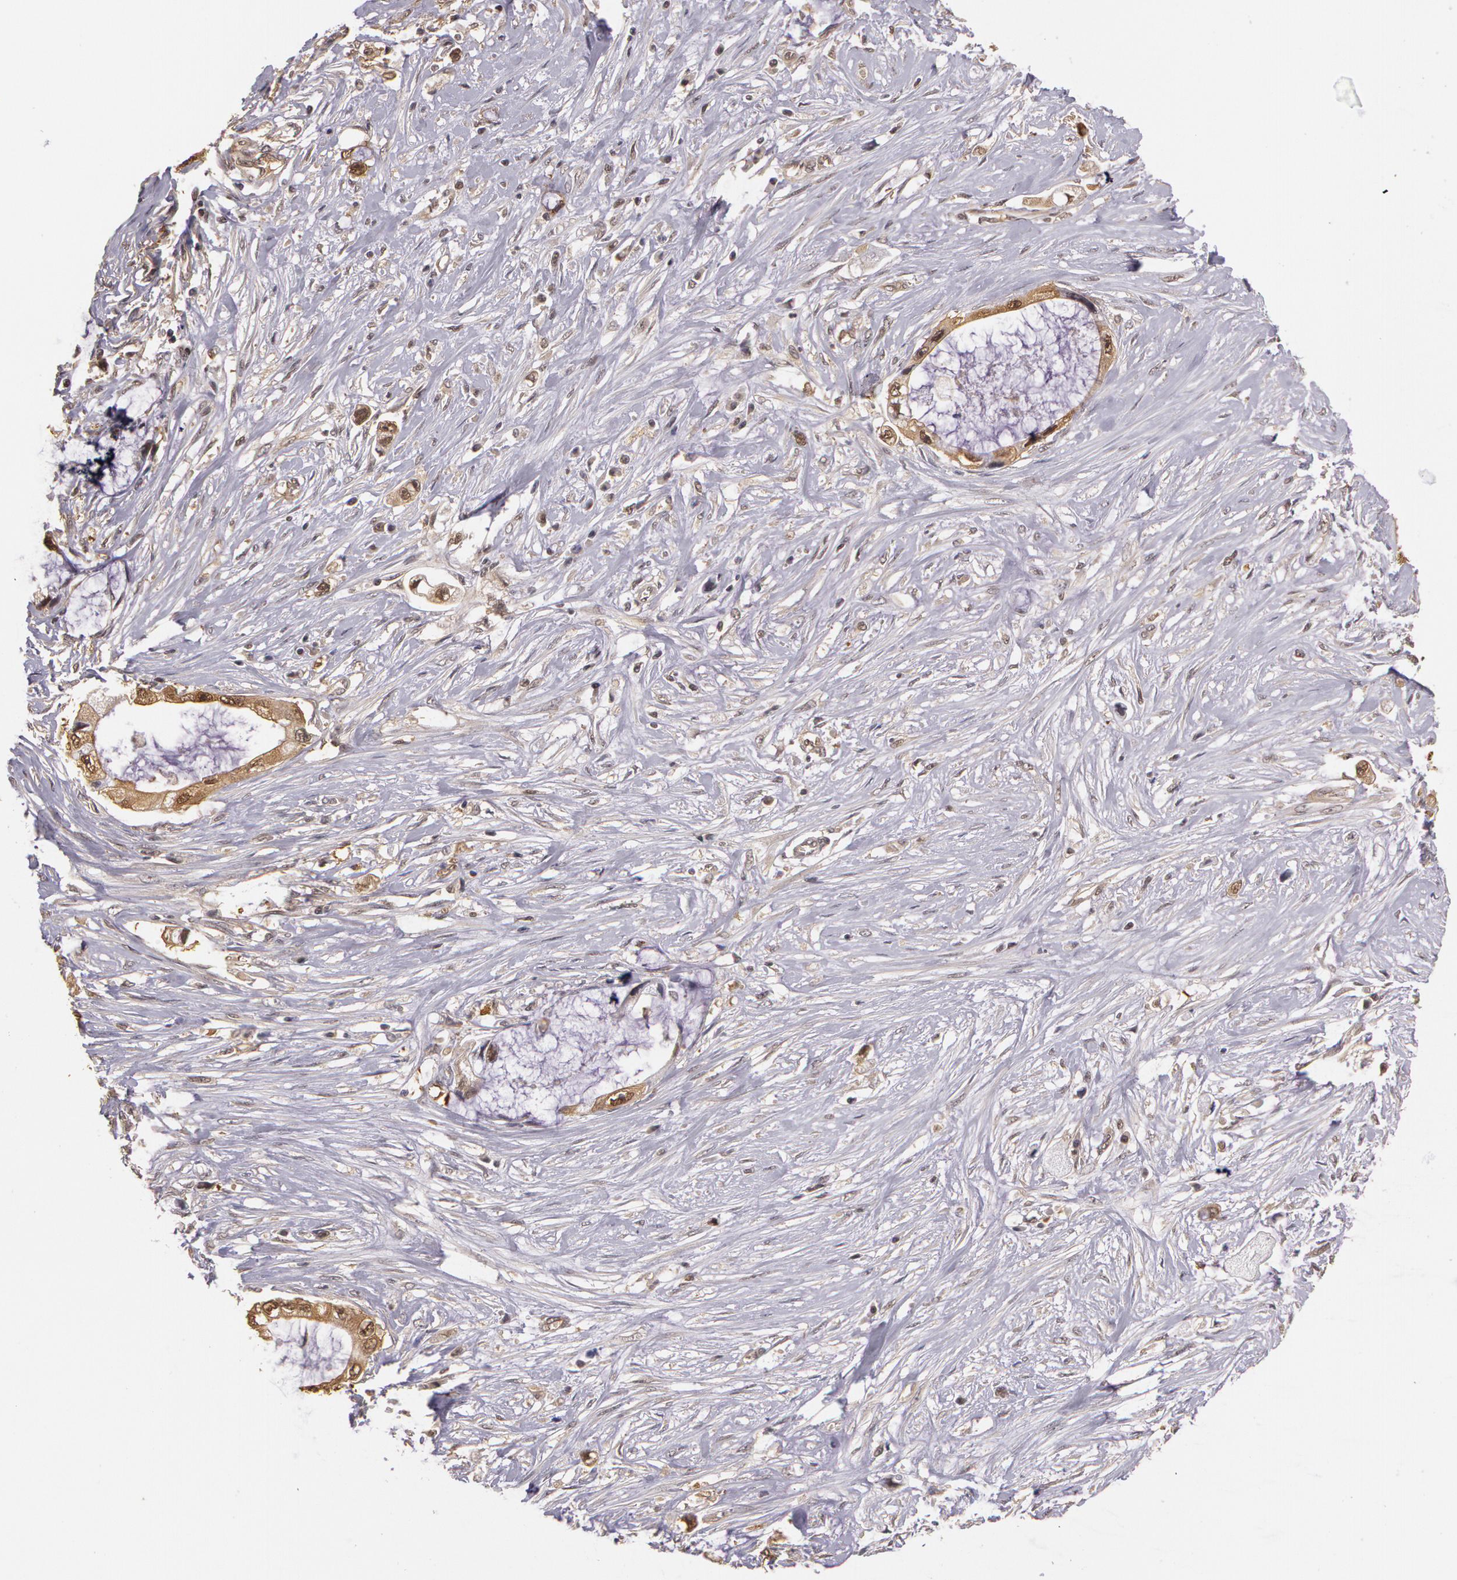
{"staining": {"intensity": "weak", "quantity": "25%-75%", "location": "cytoplasmic/membranous"}, "tissue": "pancreatic cancer", "cell_type": "Tumor cells", "image_type": "cancer", "snomed": [{"axis": "morphology", "description": "Adenocarcinoma, NOS"}, {"axis": "topography", "description": "Pancreas"}, {"axis": "topography", "description": "Stomach, upper"}], "caption": "Protein expression analysis of pancreatic cancer (adenocarcinoma) reveals weak cytoplasmic/membranous staining in about 25%-75% of tumor cells.", "gene": "AHSA1", "patient": {"sex": "male", "age": 77}}